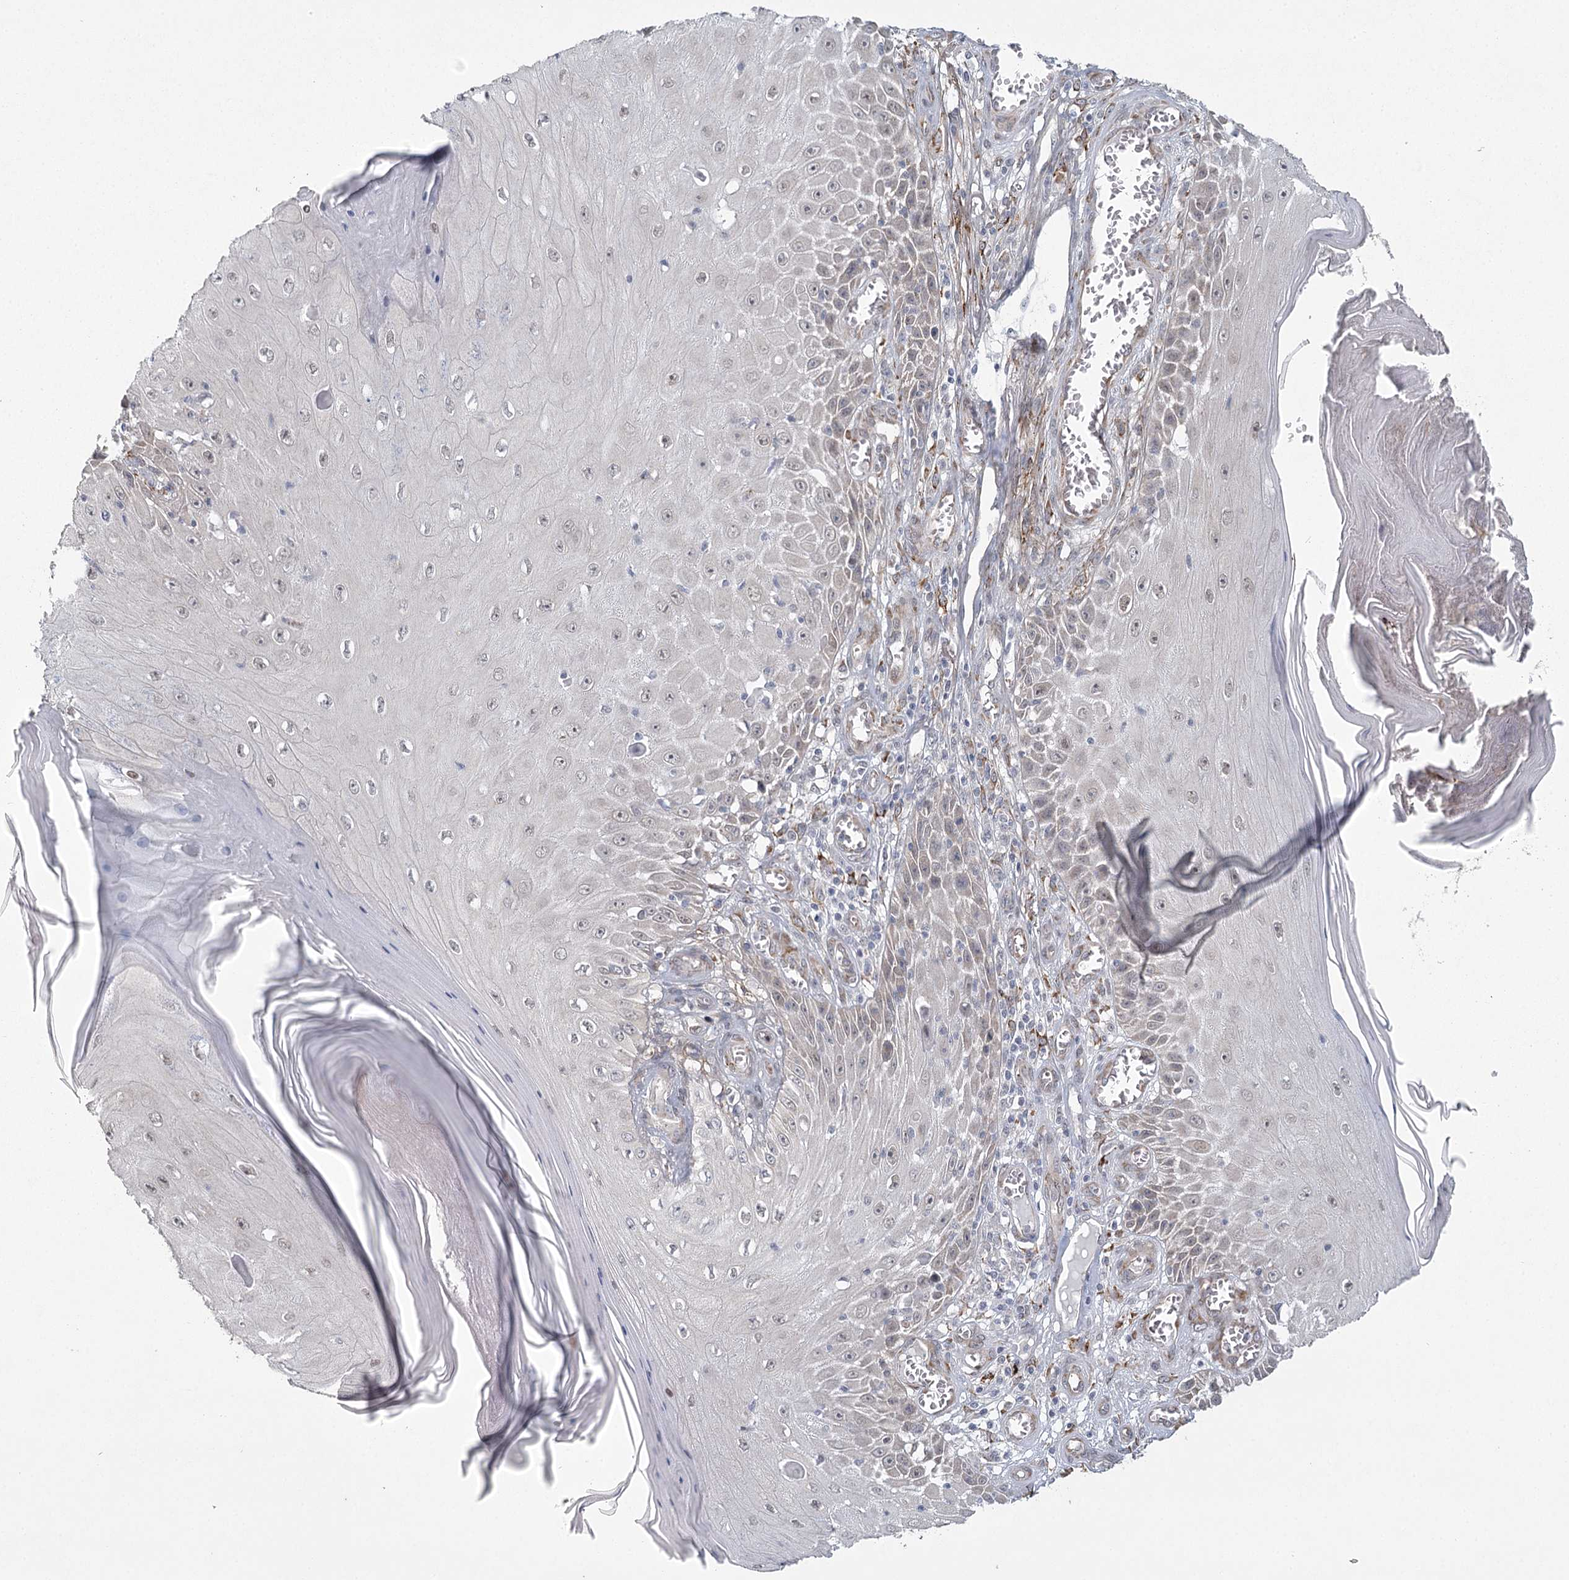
{"staining": {"intensity": "negative", "quantity": "none", "location": "none"}, "tissue": "skin cancer", "cell_type": "Tumor cells", "image_type": "cancer", "snomed": [{"axis": "morphology", "description": "Squamous cell carcinoma, NOS"}, {"axis": "topography", "description": "Skin"}], "caption": "High power microscopy photomicrograph of an immunohistochemistry micrograph of skin cancer, revealing no significant expression in tumor cells.", "gene": "MED28", "patient": {"sex": "female", "age": 73}}